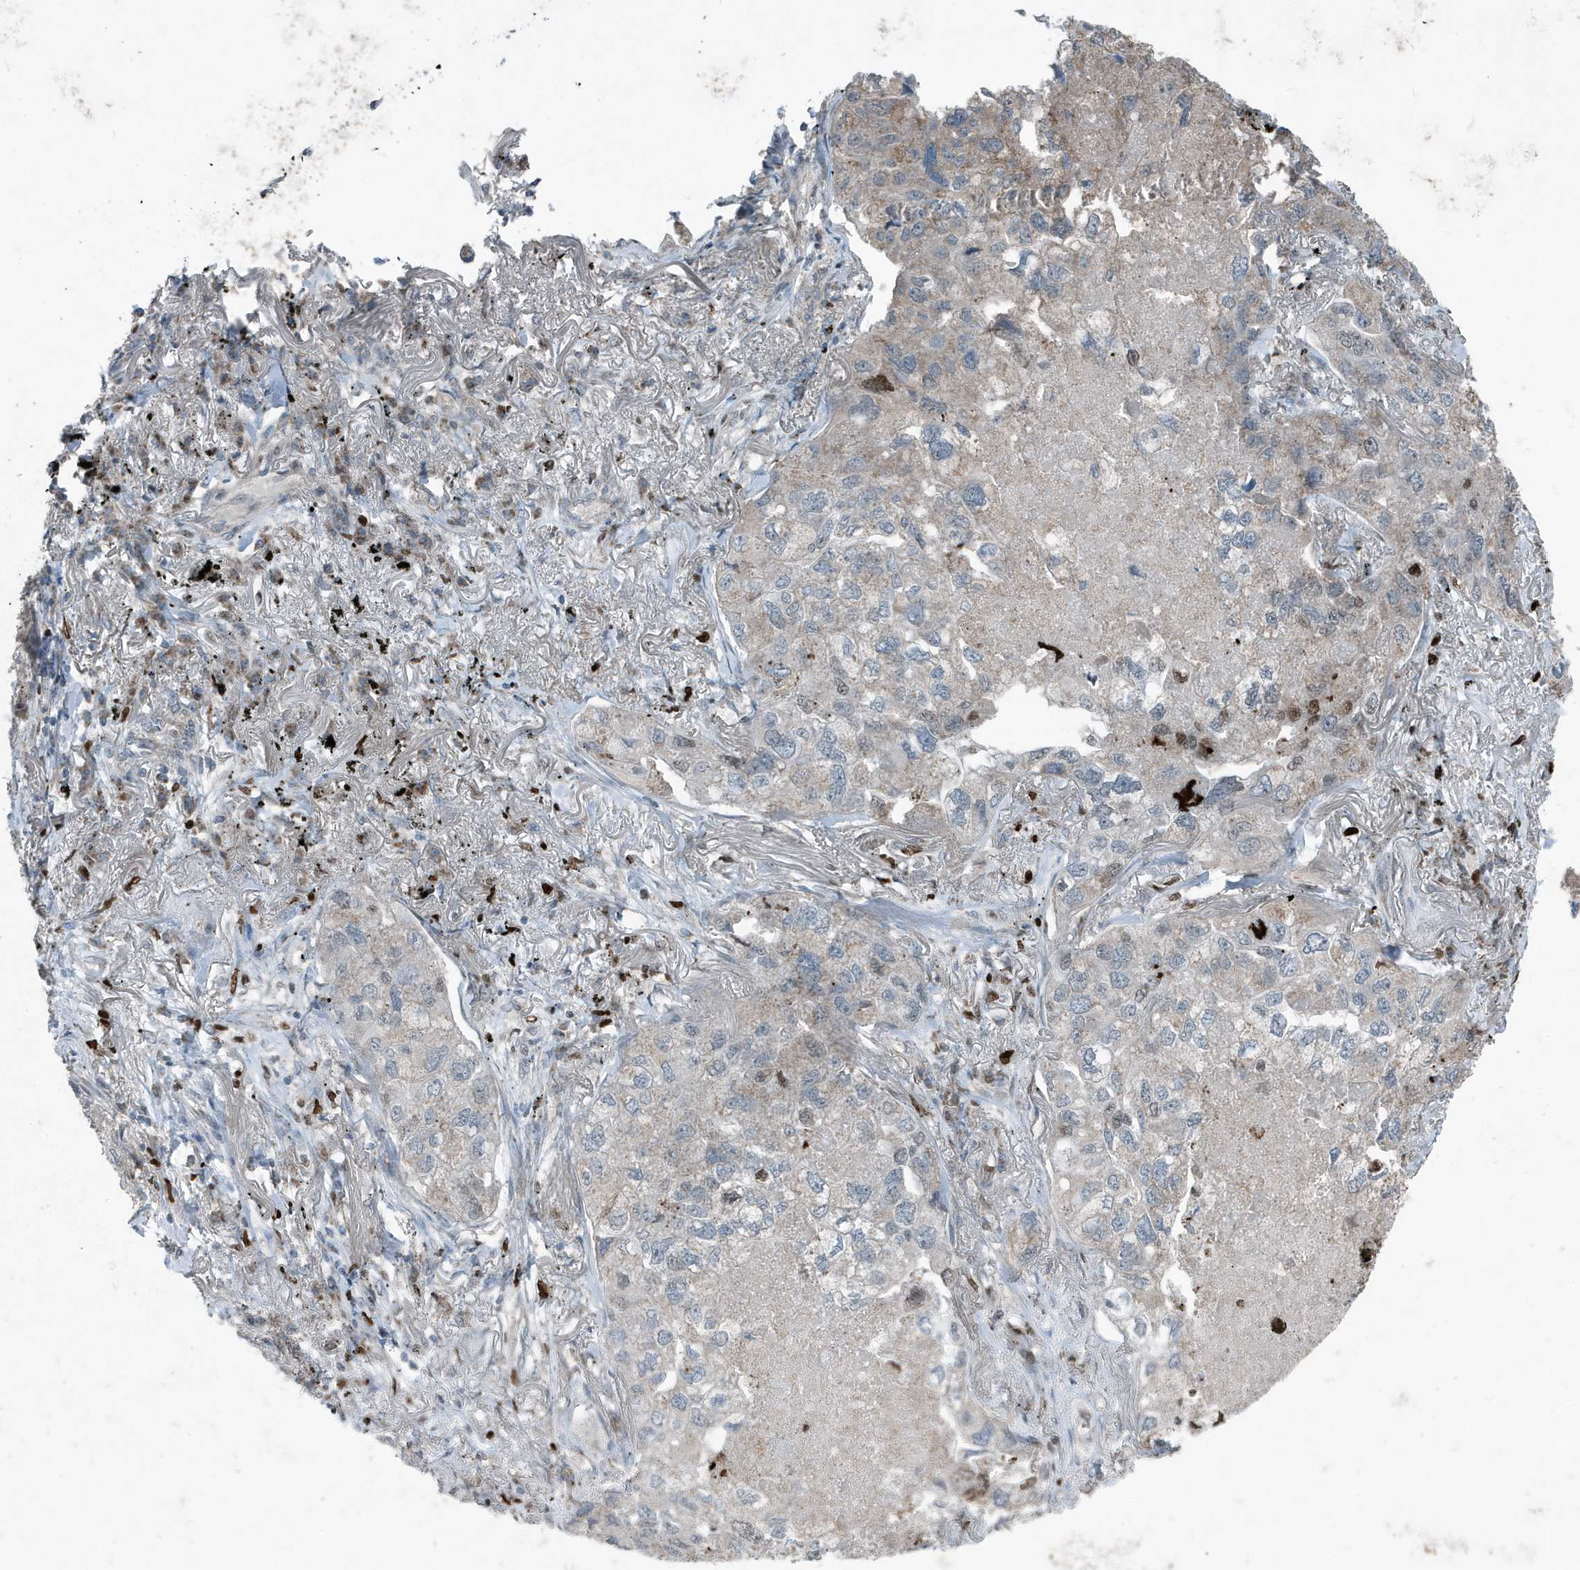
{"staining": {"intensity": "moderate", "quantity": "<25%", "location": "nuclear"}, "tissue": "lung cancer", "cell_type": "Tumor cells", "image_type": "cancer", "snomed": [{"axis": "morphology", "description": "Adenocarcinoma, NOS"}, {"axis": "topography", "description": "Lung"}], "caption": "Adenocarcinoma (lung) tissue displays moderate nuclear staining in about <25% of tumor cells (Stains: DAB (3,3'-diaminobenzidine) in brown, nuclei in blue, Microscopy: brightfield microscopy at high magnification).", "gene": "MT-CYB", "patient": {"sex": "male", "age": 65}}